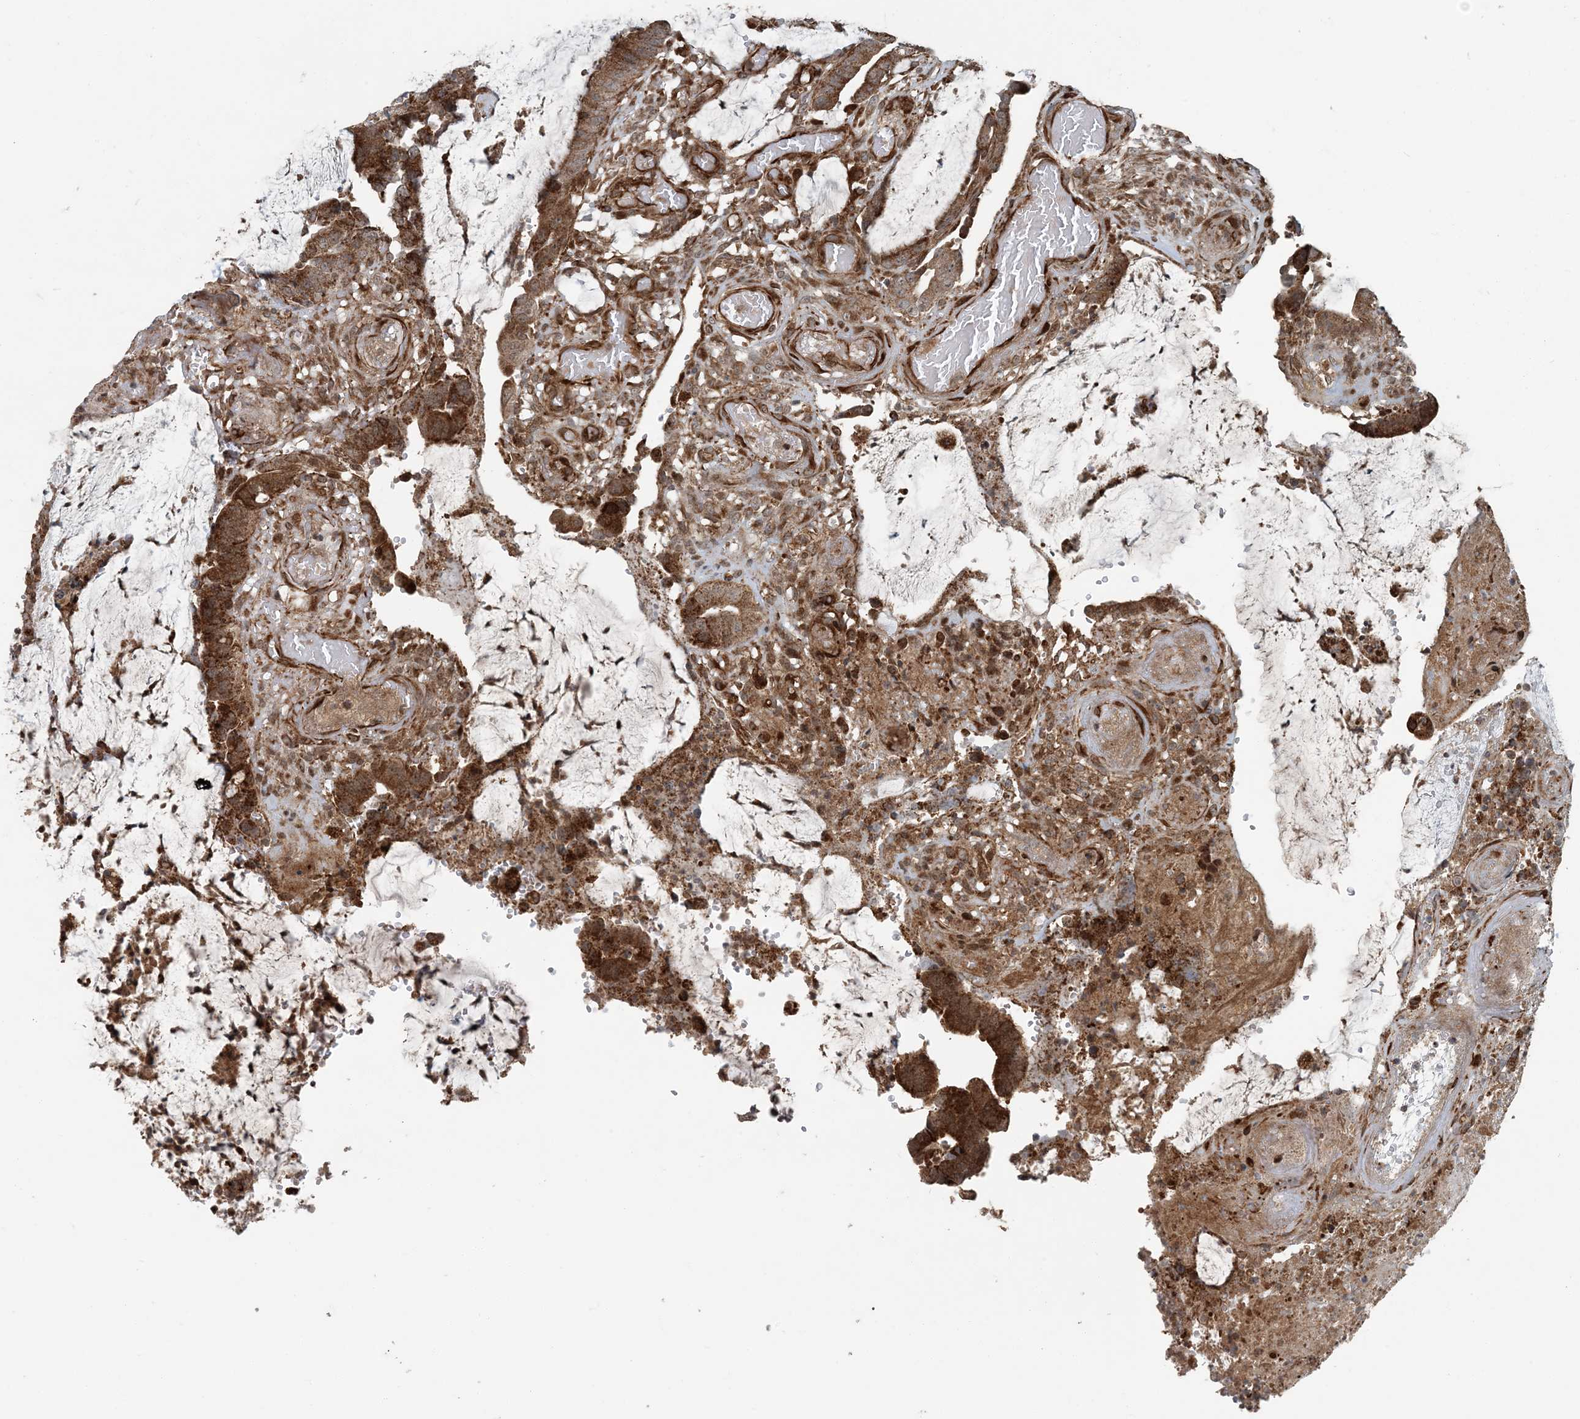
{"staining": {"intensity": "strong", "quantity": ">75%", "location": "cytoplasmic/membranous"}, "tissue": "colorectal cancer", "cell_type": "Tumor cells", "image_type": "cancer", "snomed": [{"axis": "morphology", "description": "Adenocarcinoma, NOS"}, {"axis": "topography", "description": "Rectum"}], "caption": "Colorectal cancer stained with DAB (3,3'-diaminobenzidine) immunohistochemistry reveals high levels of strong cytoplasmic/membranous positivity in about >75% of tumor cells.", "gene": "EDEM2", "patient": {"sex": "female", "age": 66}}